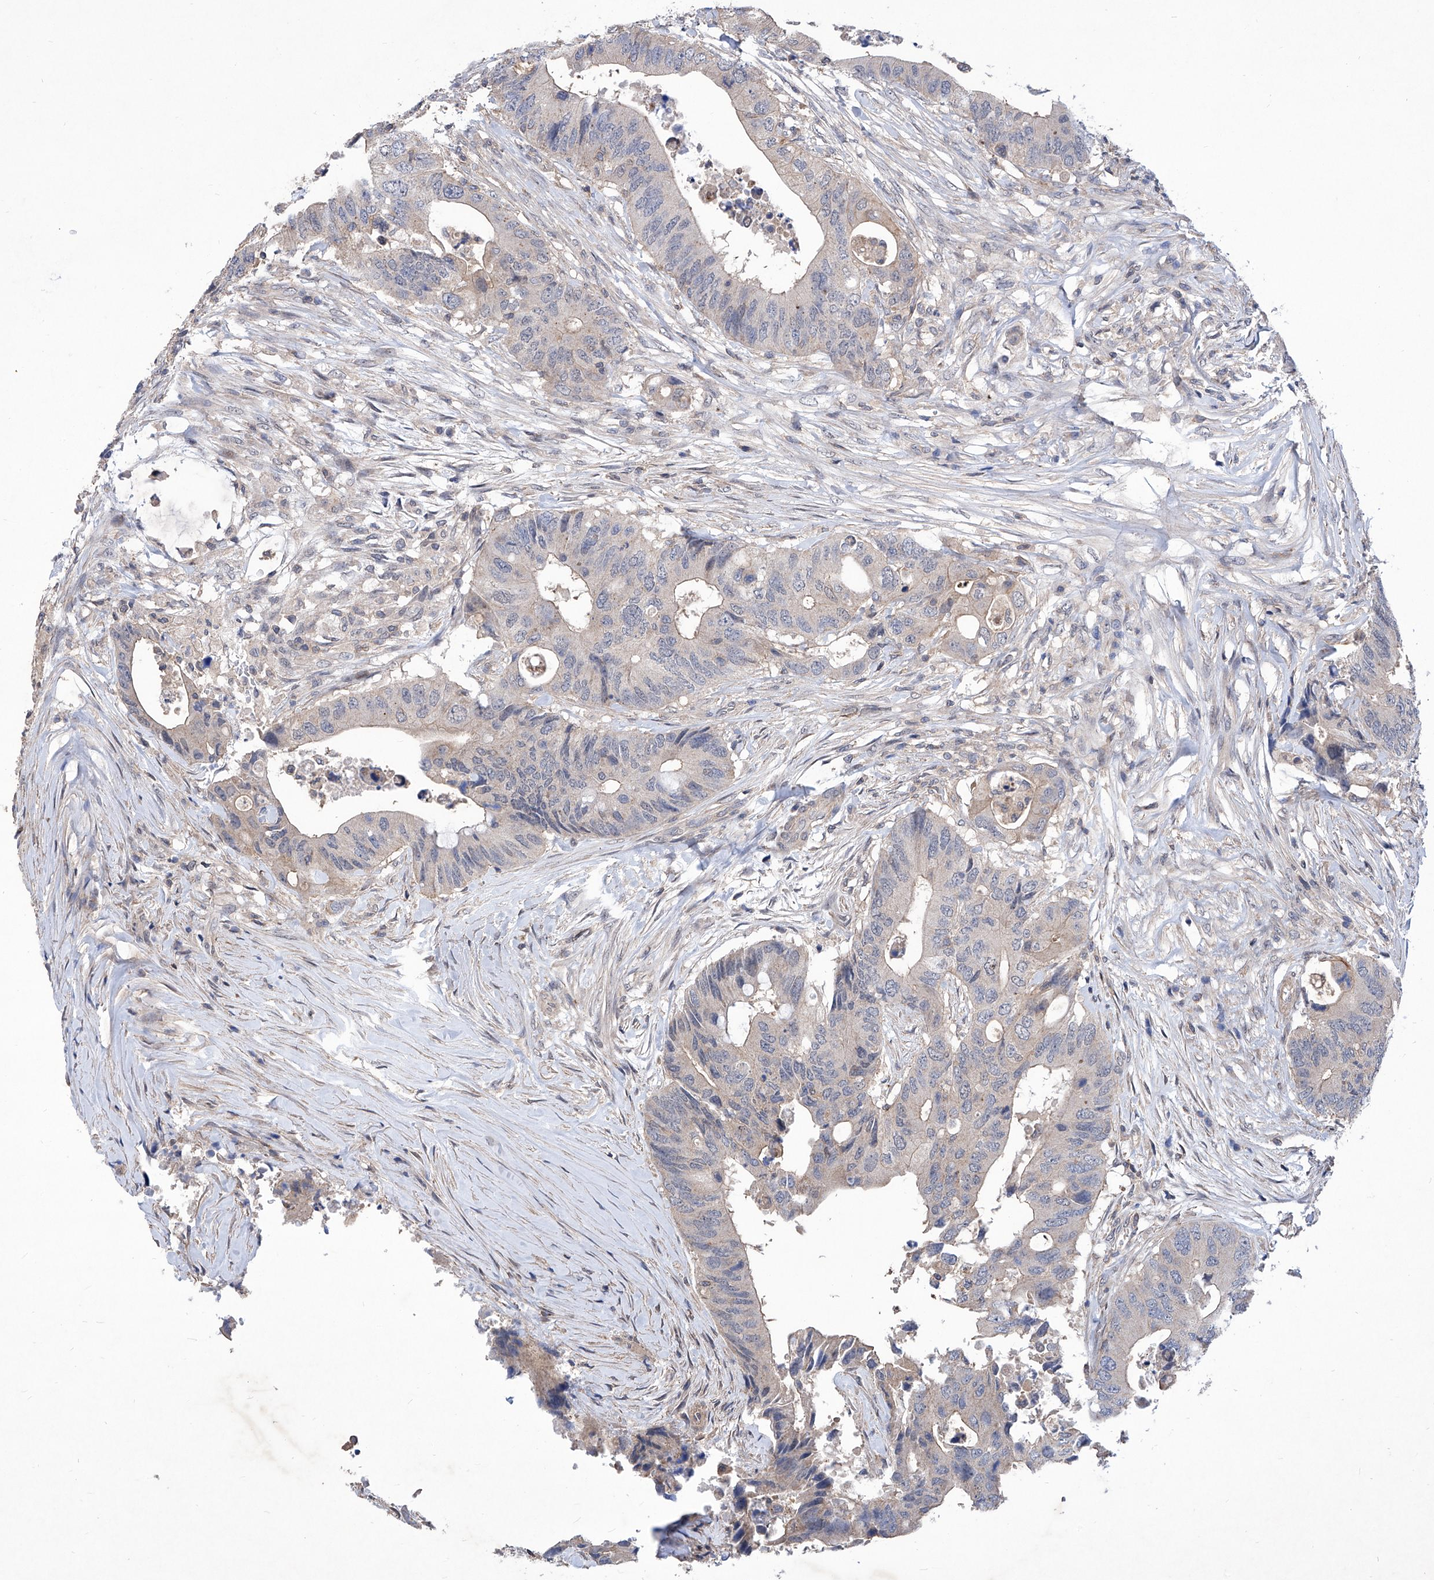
{"staining": {"intensity": "weak", "quantity": "<25%", "location": "cytoplasmic/membranous"}, "tissue": "colorectal cancer", "cell_type": "Tumor cells", "image_type": "cancer", "snomed": [{"axis": "morphology", "description": "Adenocarcinoma, NOS"}, {"axis": "topography", "description": "Colon"}], "caption": "A histopathology image of adenocarcinoma (colorectal) stained for a protein exhibits no brown staining in tumor cells.", "gene": "KIFC2", "patient": {"sex": "male", "age": 71}}